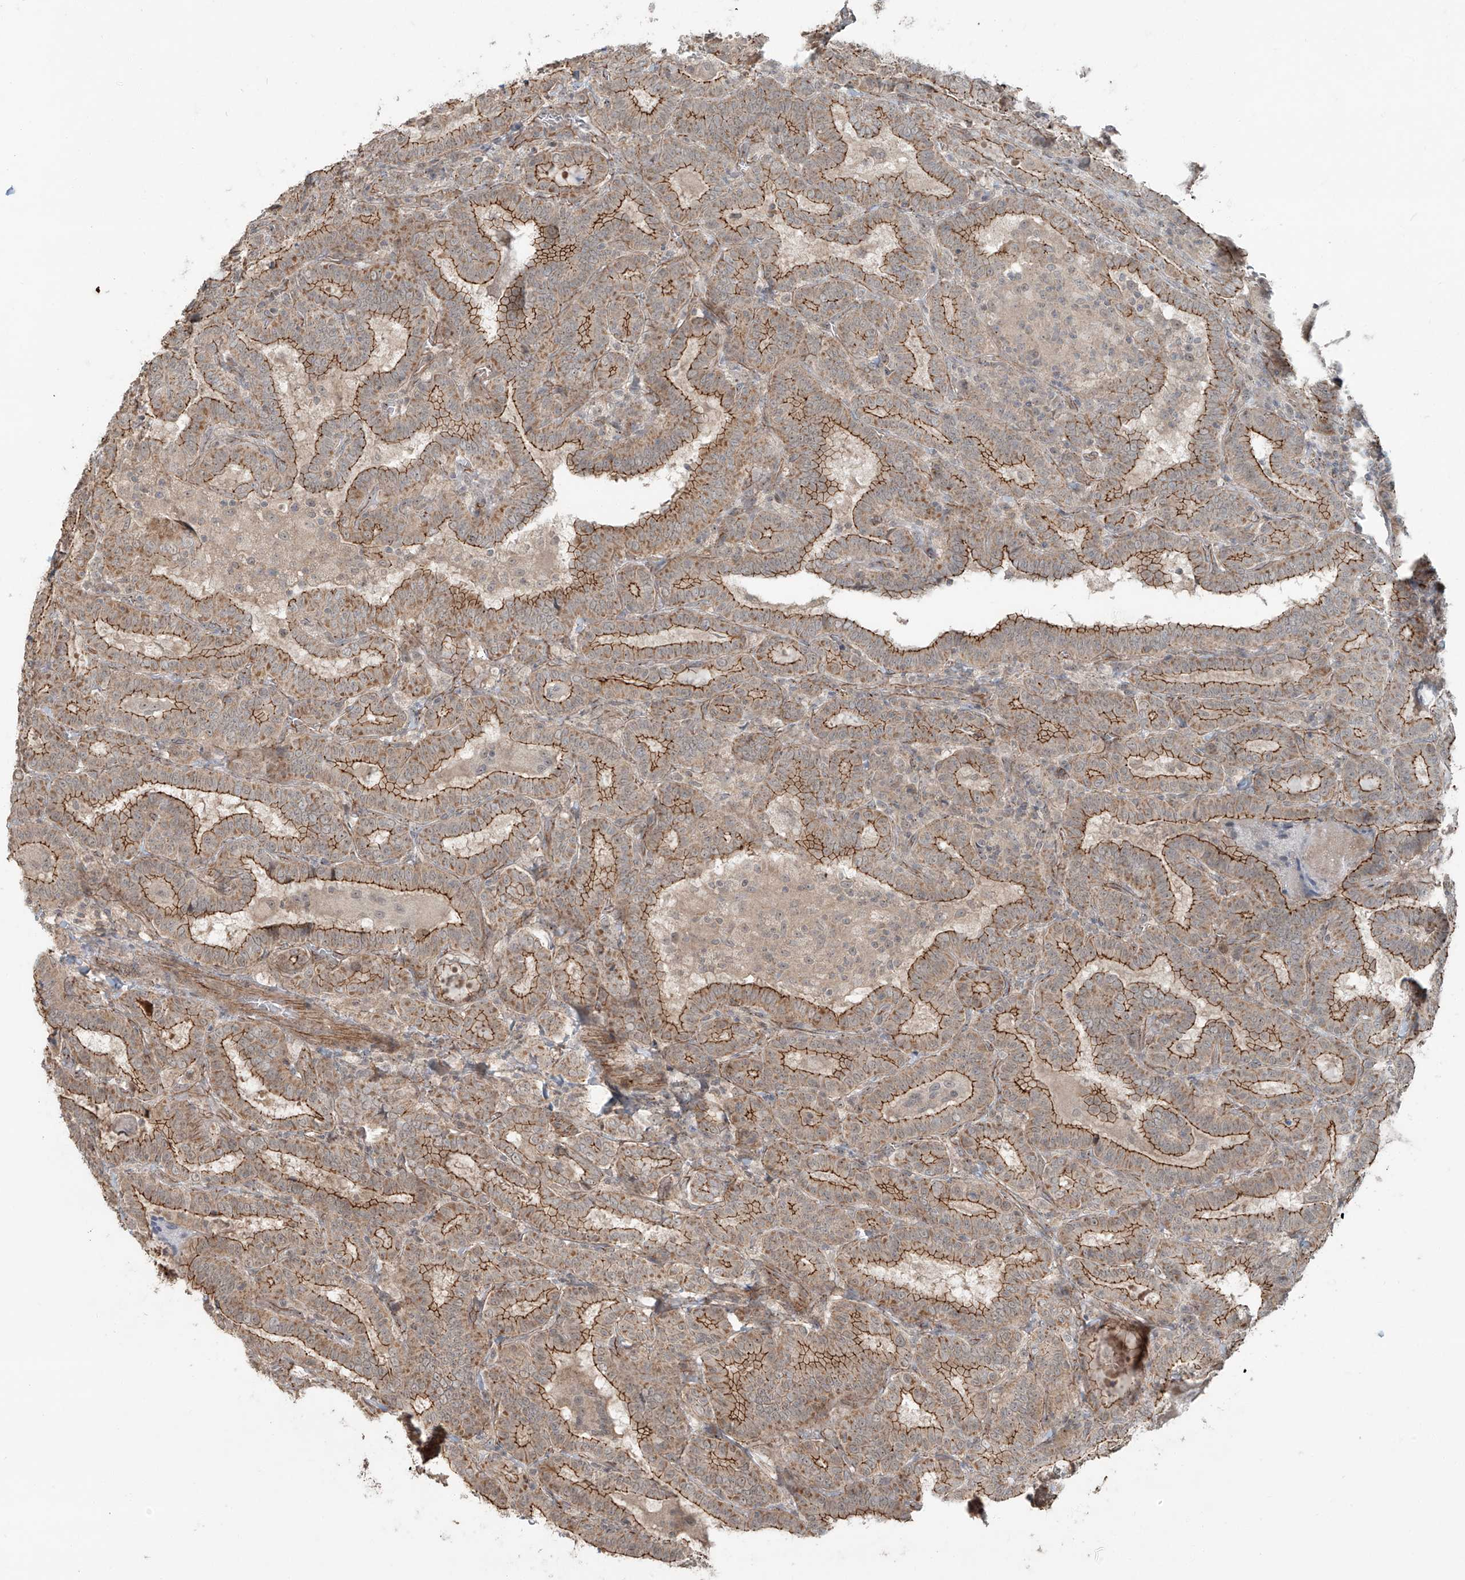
{"staining": {"intensity": "moderate", "quantity": ">75%", "location": "cytoplasmic/membranous"}, "tissue": "thyroid cancer", "cell_type": "Tumor cells", "image_type": "cancer", "snomed": [{"axis": "morphology", "description": "Papillary adenocarcinoma, NOS"}, {"axis": "topography", "description": "Thyroid gland"}], "caption": "Thyroid cancer stained for a protein displays moderate cytoplasmic/membranous positivity in tumor cells. (Stains: DAB in brown, nuclei in blue, Microscopy: brightfield microscopy at high magnification).", "gene": "ZNF16", "patient": {"sex": "female", "age": 72}}